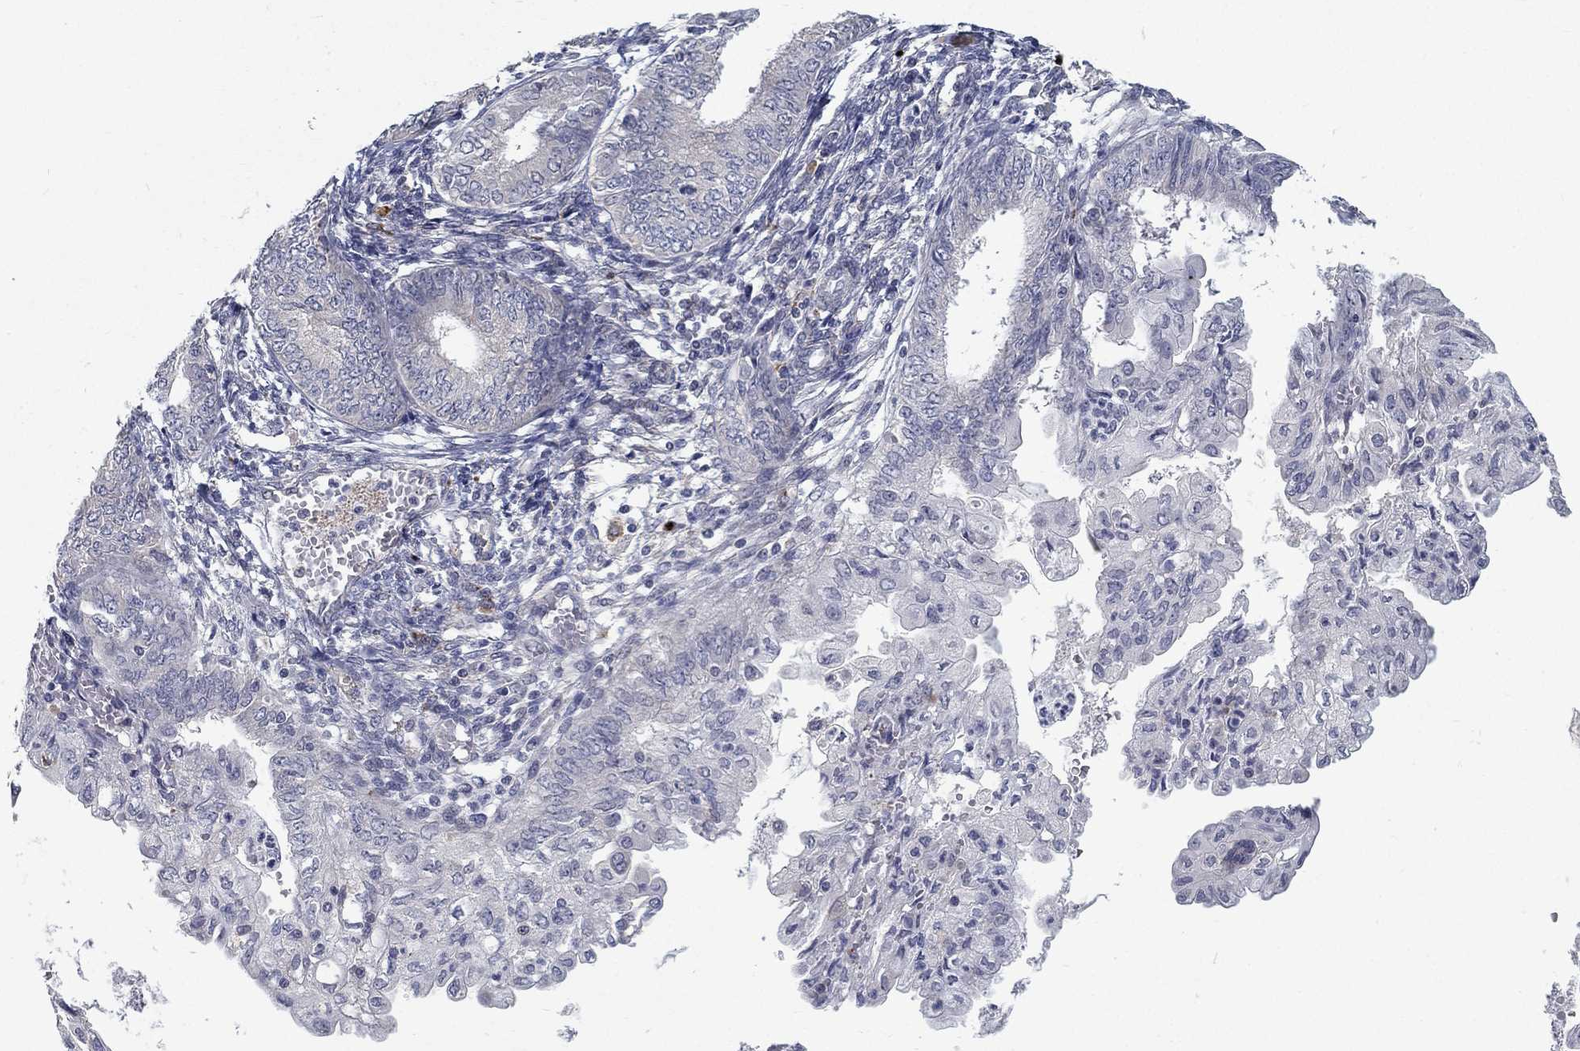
{"staining": {"intensity": "negative", "quantity": "none", "location": "none"}, "tissue": "endometrial cancer", "cell_type": "Tumor cells", "image_type": "cancer", "snomed": [{"axis": "morphology", "description": "Adenocarcinoma, NOS"}, {"axis": "topography", "description": "Endometrium"}], "caption": "DAB (3,3'-diaminobenzidine) immunohistochemical staining of endometrial cancer shows no significant expression in tumor cells.", "gene": "MTSS2", "patient": {"sex": "female", "age": 68}}